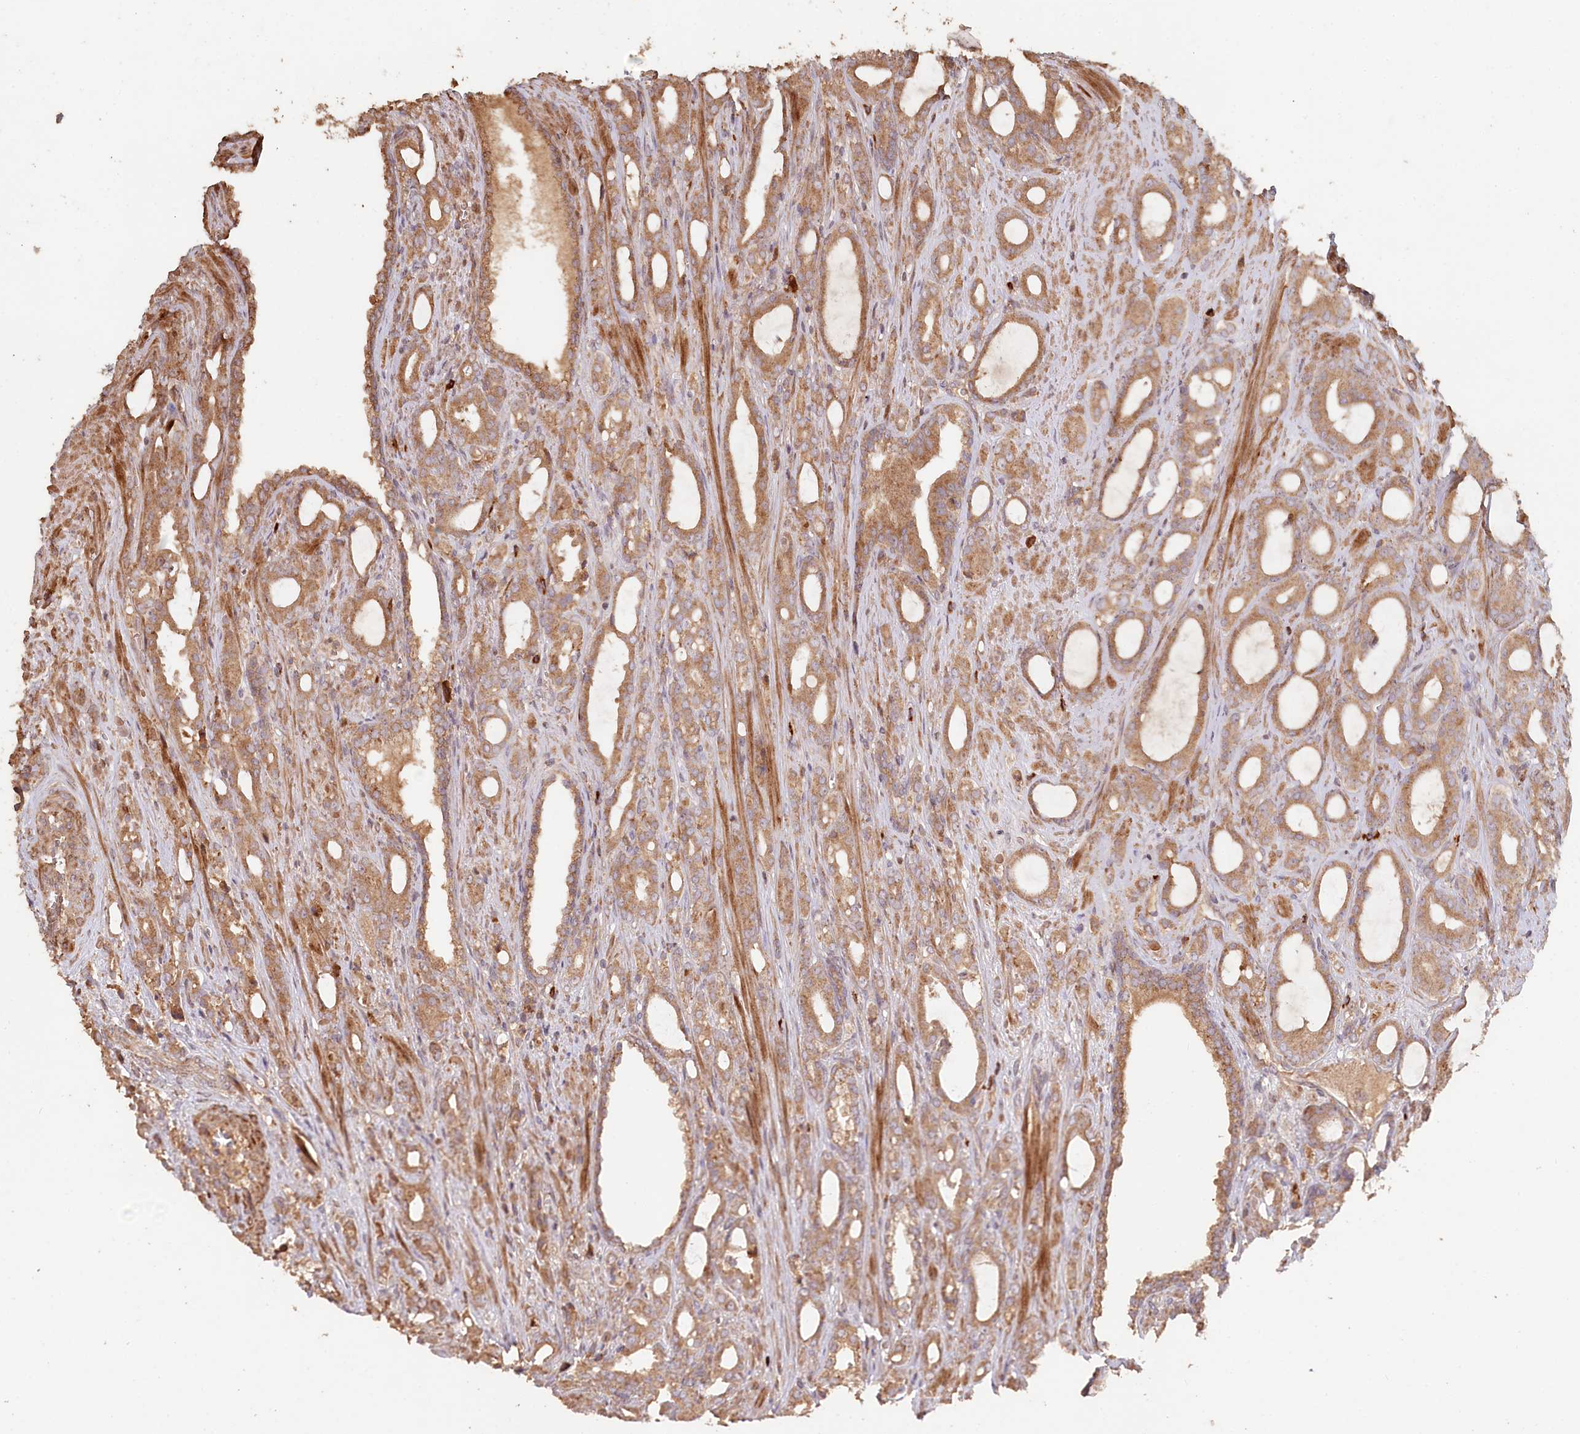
{"staining": {"intensity": "moderate", "quantity": ">75%", "location": "cytoplasmic/membranous"}, "tissue": "prostate cancer", "cell_type": "Tumor cells", "image_type": "cancer", "snomed": [{"axis": "morphology", "description": "Adenocarcinoma, High grade"}, {"axis": "topography", "description": "Prostate"}], "caption": "Immunohistochemical staining of prostate cancer (high-grade adenocarcinoma) demonstrates moderate cytoplasmic/membranous protein staining in about >75% of tumor cells.", "gene": "HAL", "patient": {"sex": "male", "age": 72}}